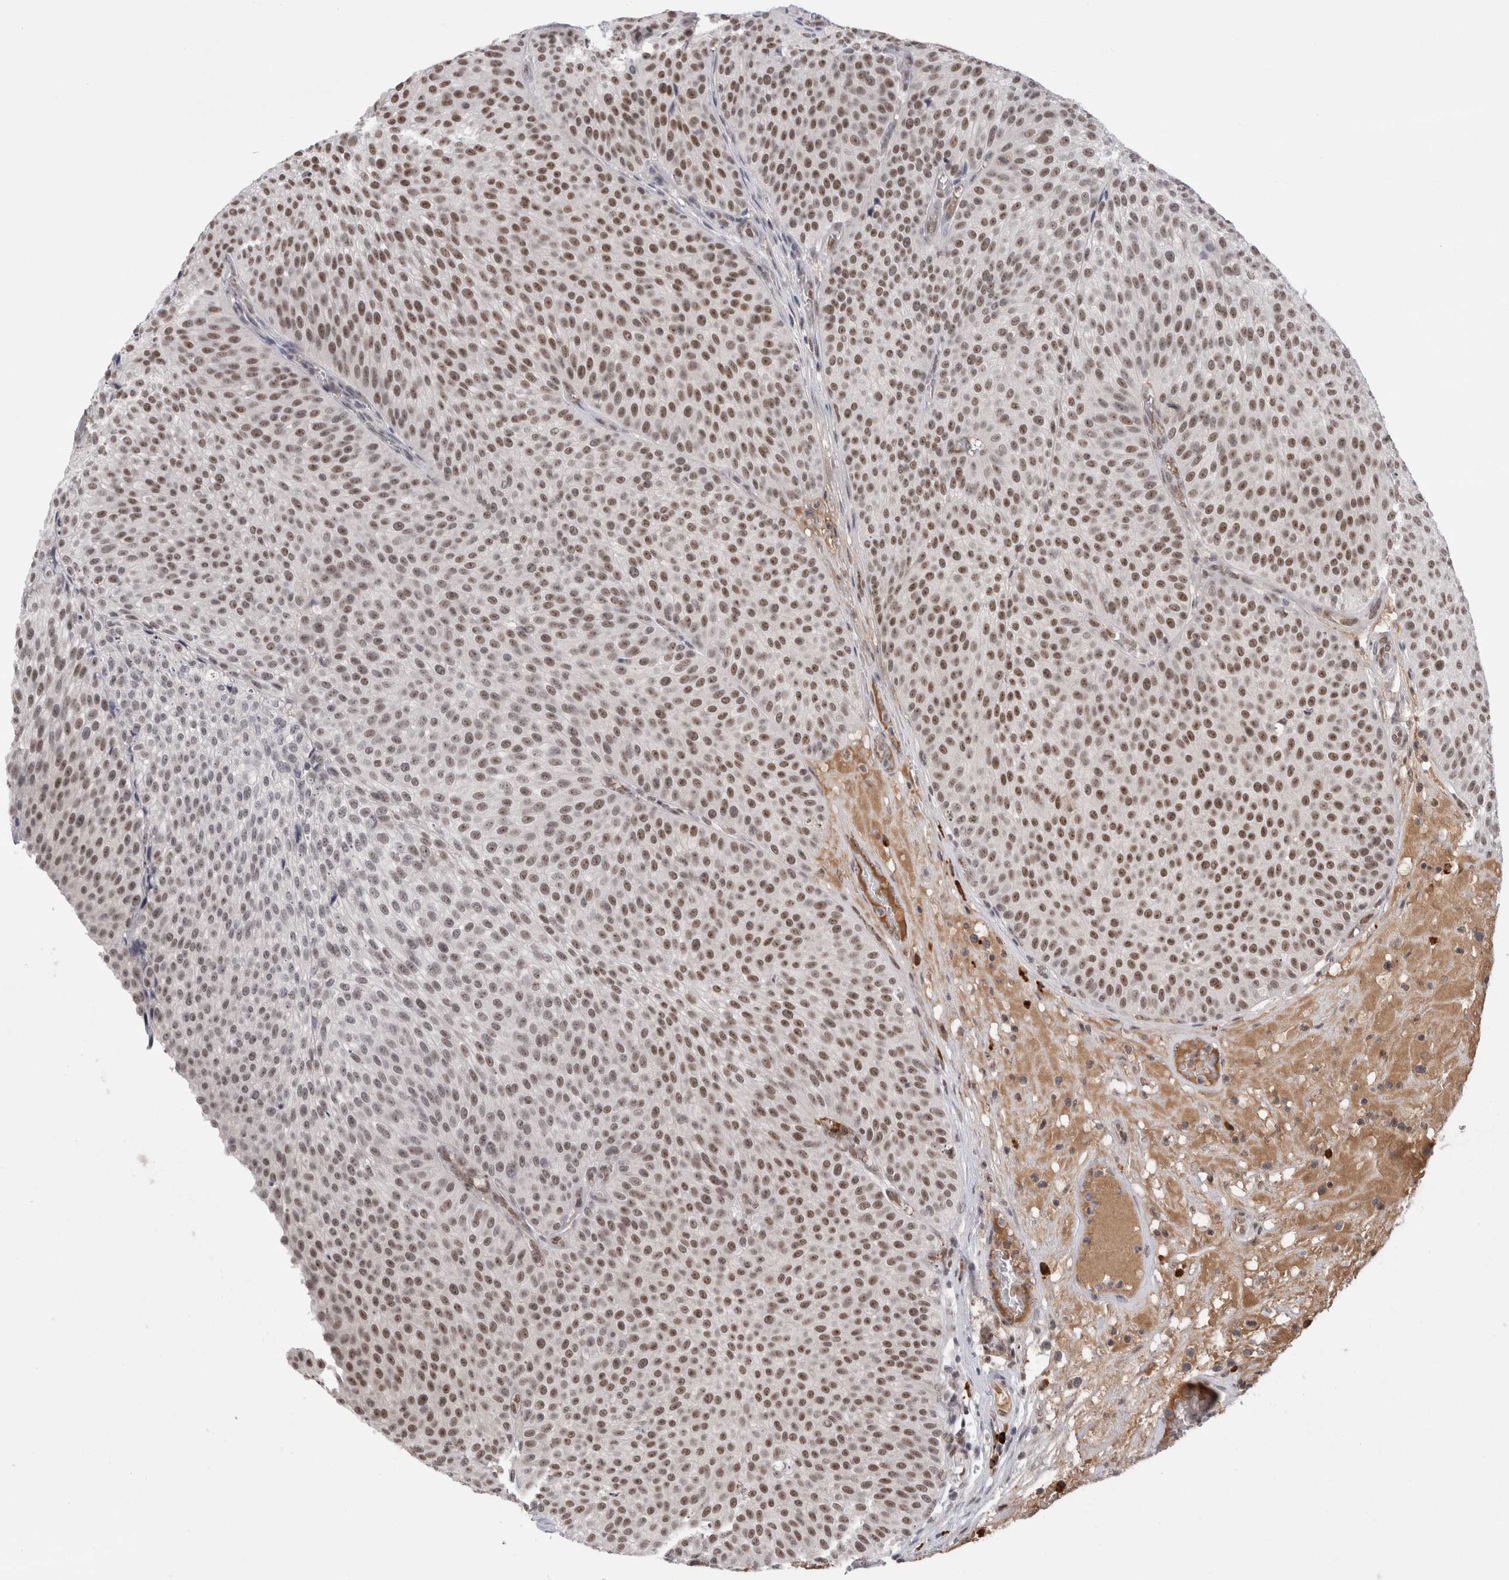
{"staining": {"intensity": "moderate", "quantity": ">75%", "location": "nuclear"}, "tissue": "urothelial cancer", "cell_type": "Tumor cells", "image_type": "cancer", "snomed": [{"axis": "morphology", "description": "Normal tissue, NOS"}, {"axis": "morphology", "description": "Urothelial carcinoma, Low grade"}, {"axis": "topography", "description": "Smooth muscle"}, {"axis": "topography", "description": "Urinary bladder"}], "caption": "Urothelial cancer tissue exhibits moderate nuclear positivity in about >75% of tumor cells", "gene": "ZNF24", "patient": {"sex": "male", "age": 60}}